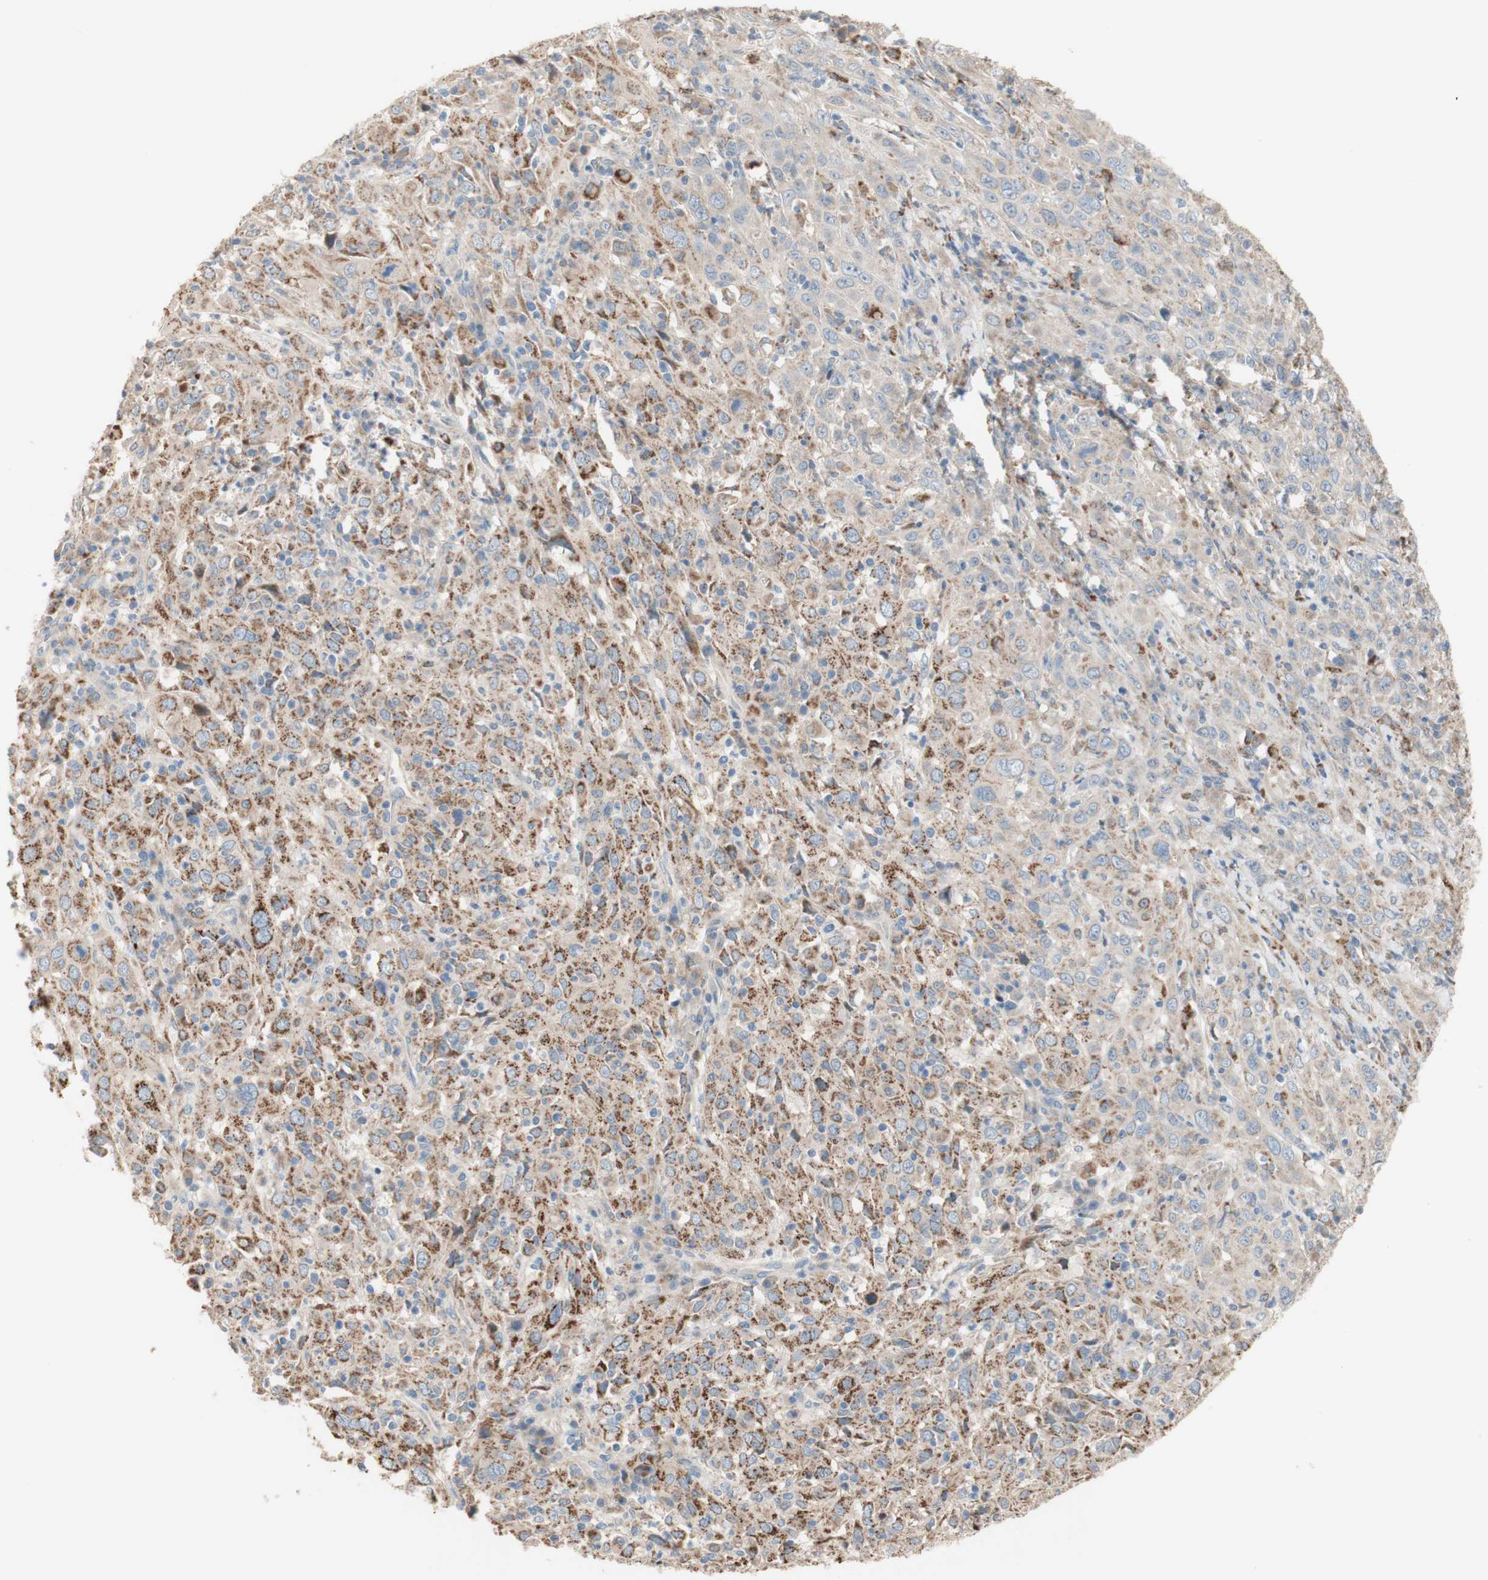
{"staining": {"intensity": "weak", "quantity": ">75%", "location": "cytoplasmic/membranous"}, "tissue": "cervical cancer", "cell_type": "Tumor cells", "image_type": "cancer", "snomed": [{"axis": "morphology", "description": "Squamous cell carcinoma, NOS"}, {"axis": "topography", "description": "Cervix"}], "caption": "This image displays immunohistochemistry staining of cervical cancer (squamous cell carcinoma), with low weak cytoplasmic/membranous expression in about >75% of tumor cells.", "gene": "PTPN21", "patient": {"sex": "female", "age": 46}}